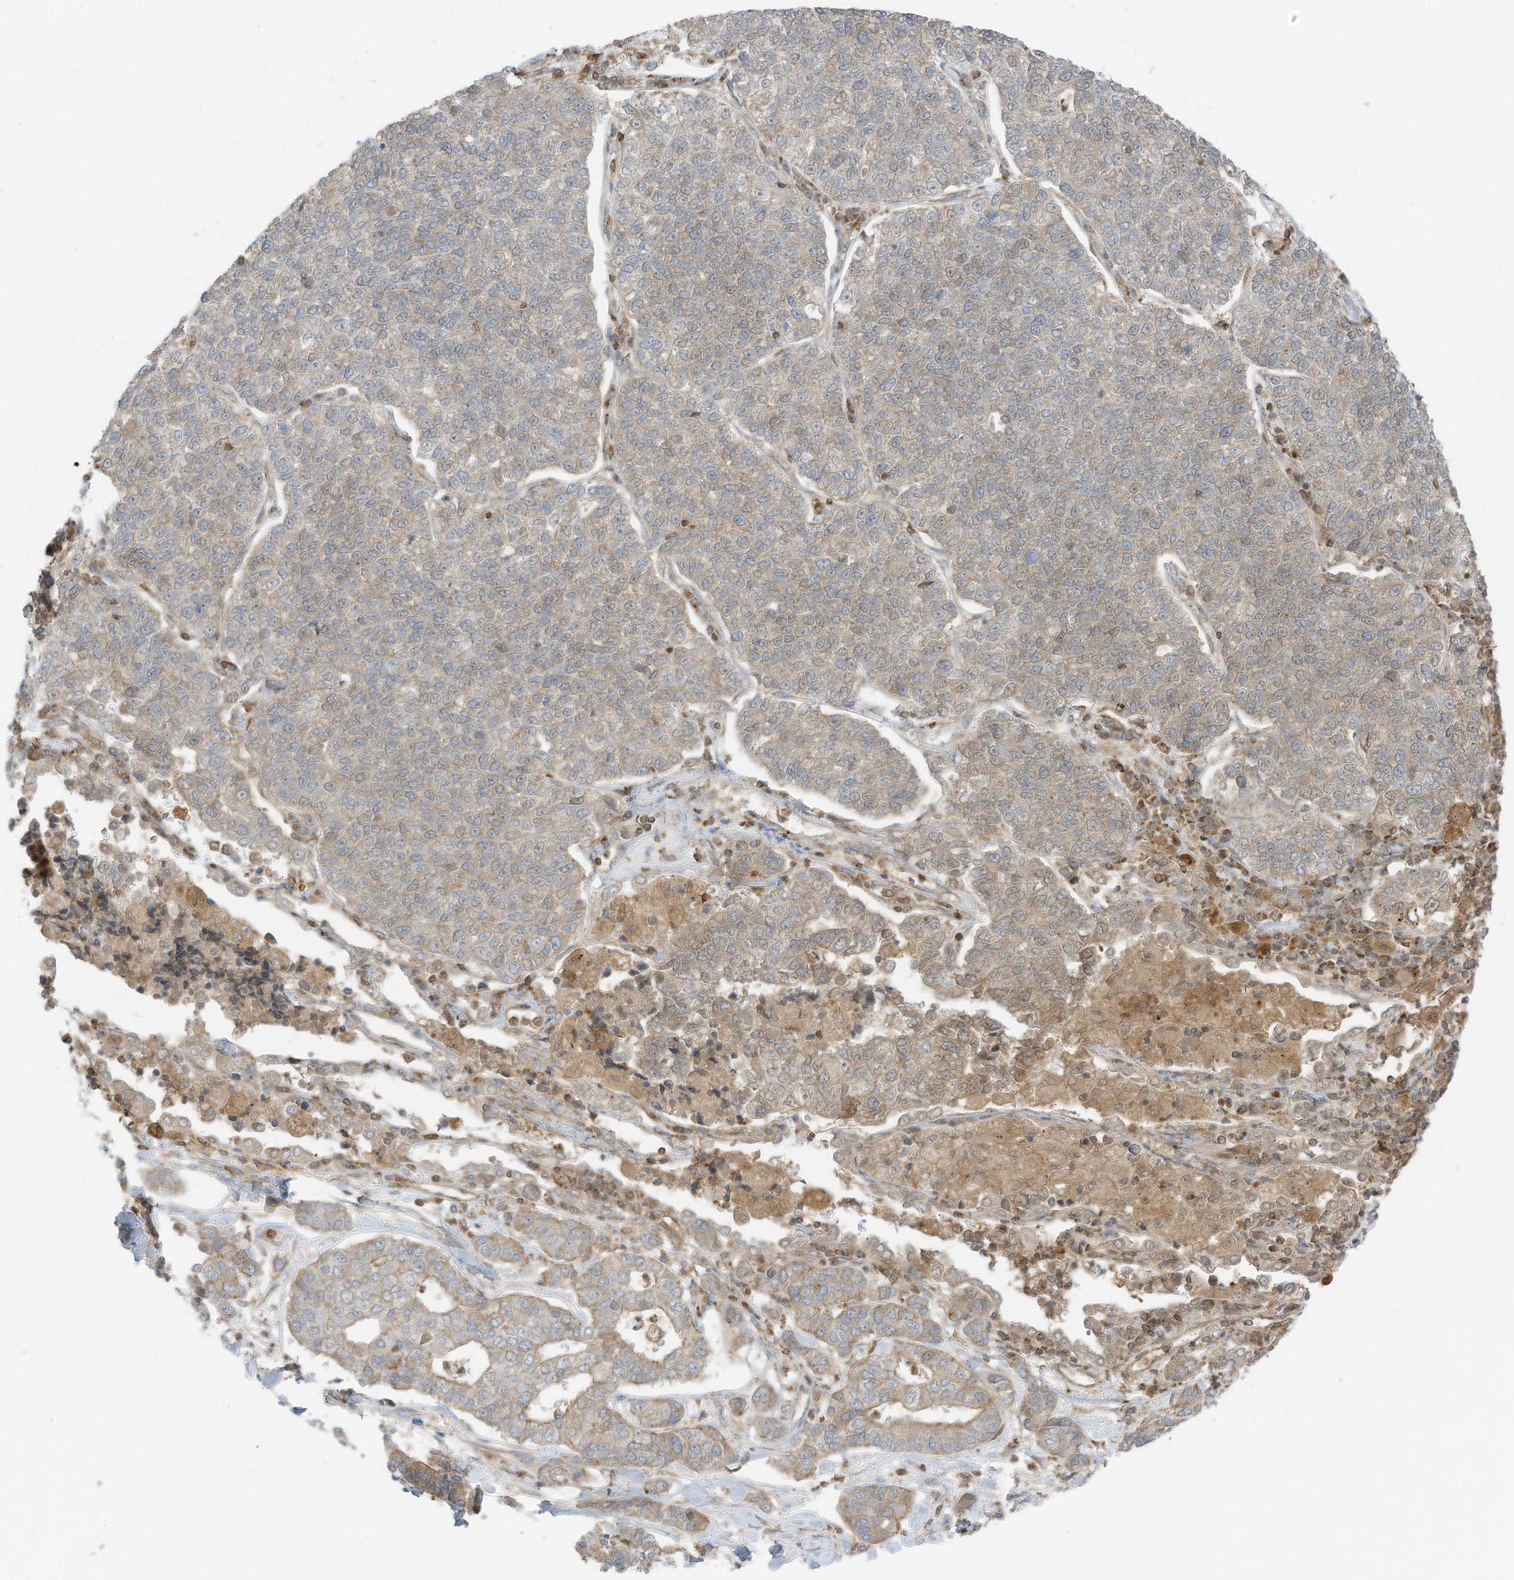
{"staining": {"intensity": "weak", "quantity": "25%-75%", "location": "cytoplasmic/membranous"}, "tissue": "lung cancer", "cell_type": "Tumor cells", "image_type": "cancer", "snomed": [{"axis": "morphology", "description": "Adenocarcinoma, NOS"}, {"axis": "topography", "description": "Lung"}], "caption": "Immunohistochemical staining of lung adenocarcinoma demonstrates low levels of weak cytoplasmic/membranous staining in approximately 25%-75% of tumor cells.", "gene": "SLC25A12", "patient": {"sex": "male", "age": 49}}